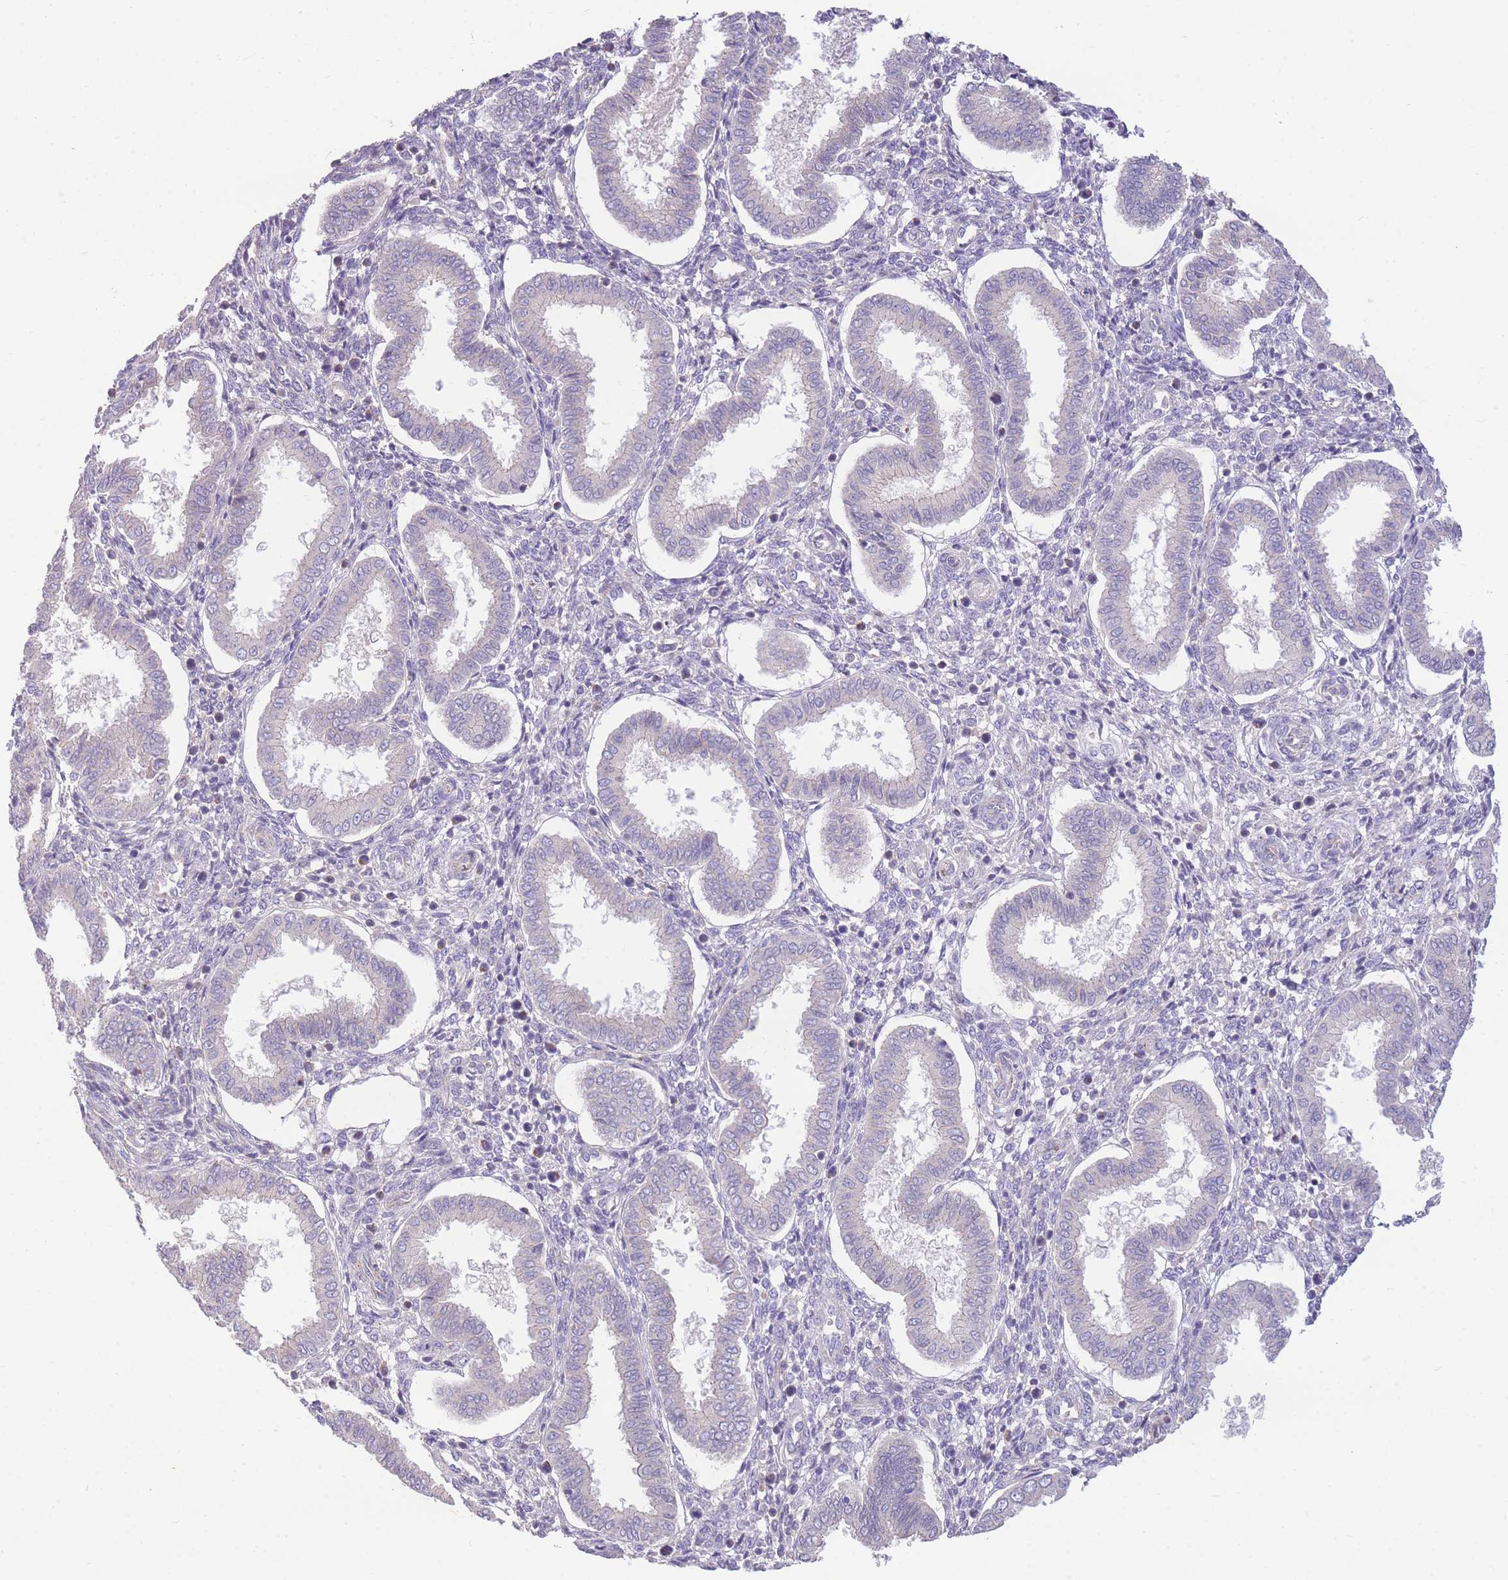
{"staining": {"intensity": "negative", "quantity": "none", "location": "none"}, "tissue": "endometrium", "cell_type": "Cells in endometrial stroma", "image_type": "normal", "snomed": [{"axis": "morphology", "description": "Normal tissue, NOS"}, {"axis": "topography", "description": "Endometrium"}], "caption": "This is an IHC micrograph of unremarkable endometrium. There is no expression in cells in endometrial stroma.", "gene": "OR5T1", "patient": {"sex": "female", "age": 24}}